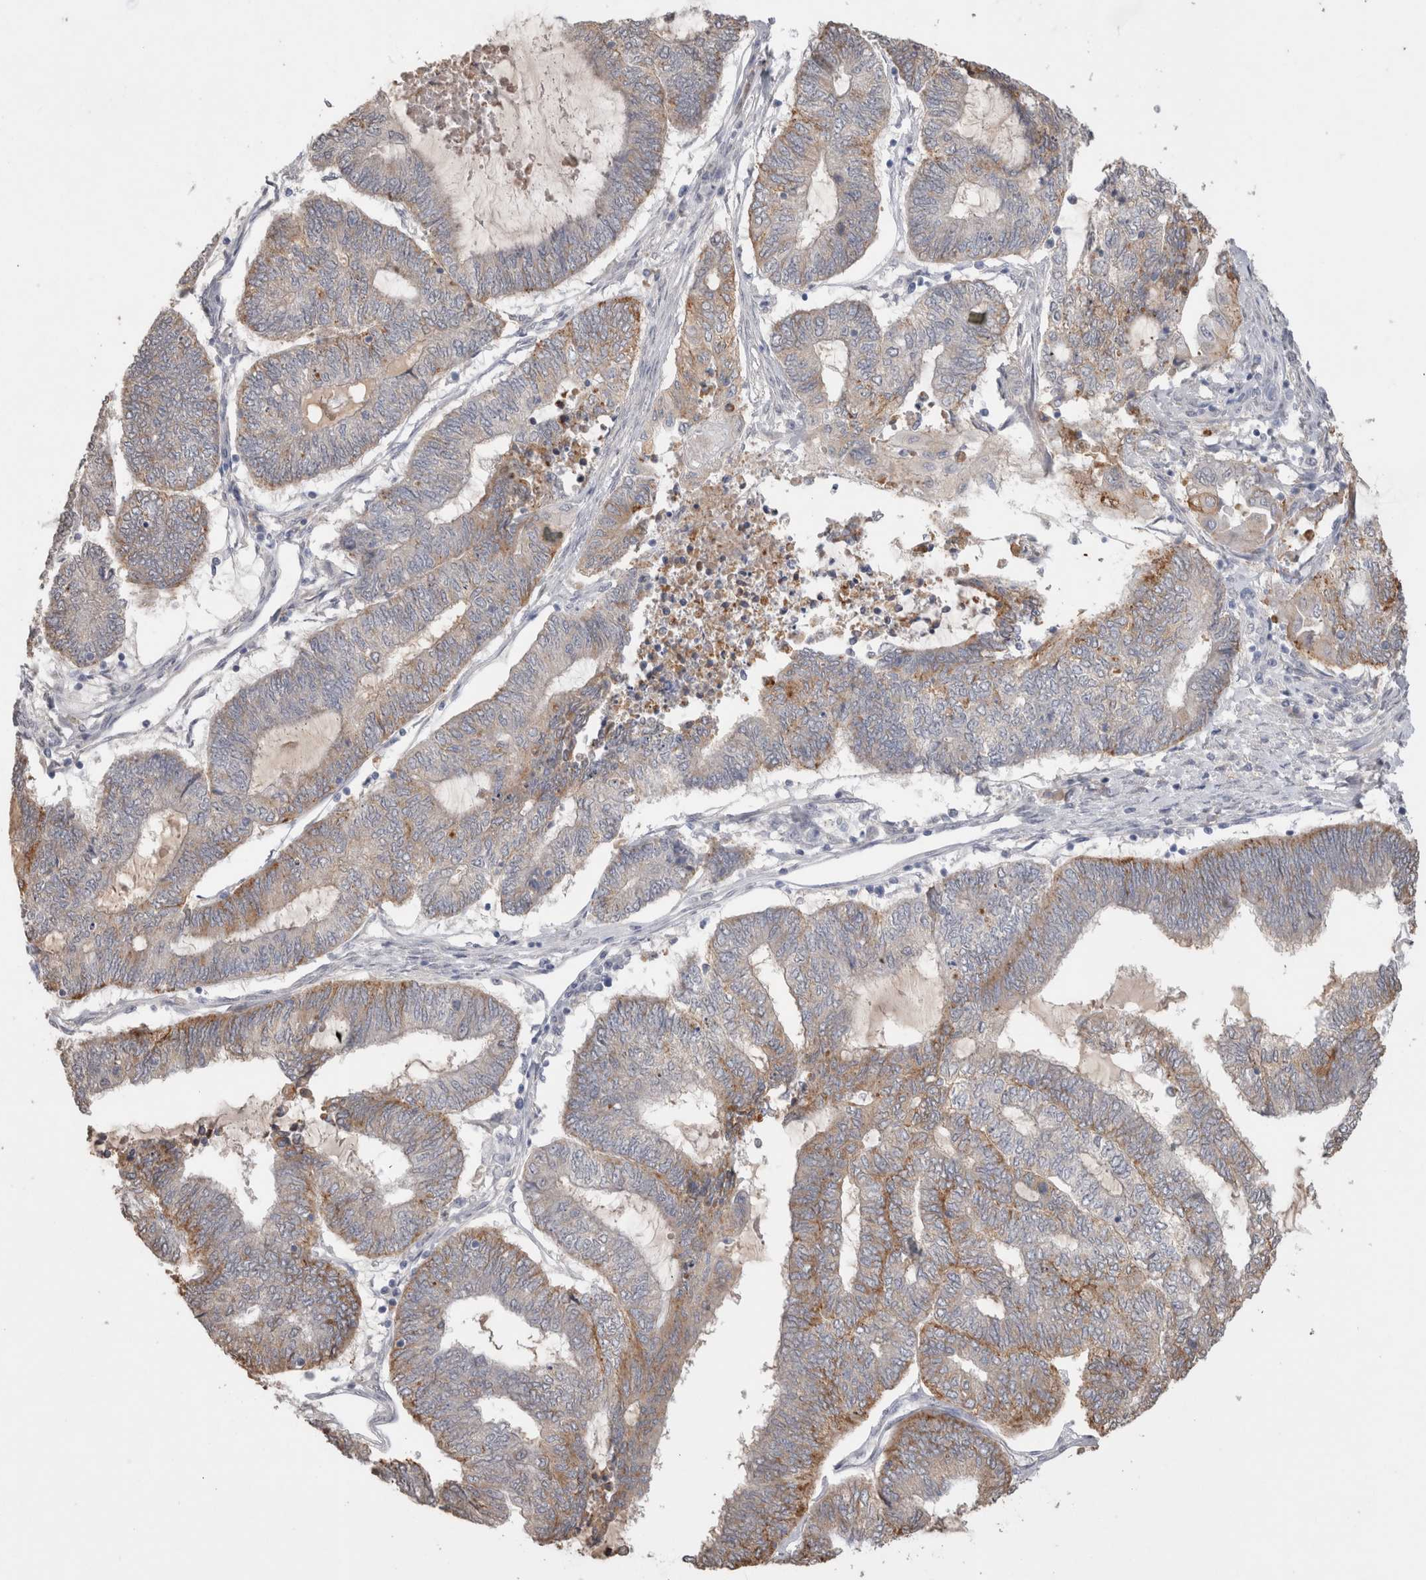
{"staining": {"intensity": "moderate", "quantity": "25%-75%", "location": "cytoplasmic/membranous"}, "tissue": "endometrial cancer", "cell_type": "Tumor cells", "image_type": "cancer", "snomed": [{"axis": "morphology", "description": "Adenocarcinoma, NOS"}, {"axis": "topography", "description": "Uterus"}, {"axis": "topography", "description": "Endometrium"}], "caption": "Human adenocarcinoma (endometrial) stained with a brown dye displays moderate cytoplasmic/membranous positive expression in about 25%-75% of tumor cells.", "gene": "NAALADL2", "patient": {"sex": "female", "age": 70}}